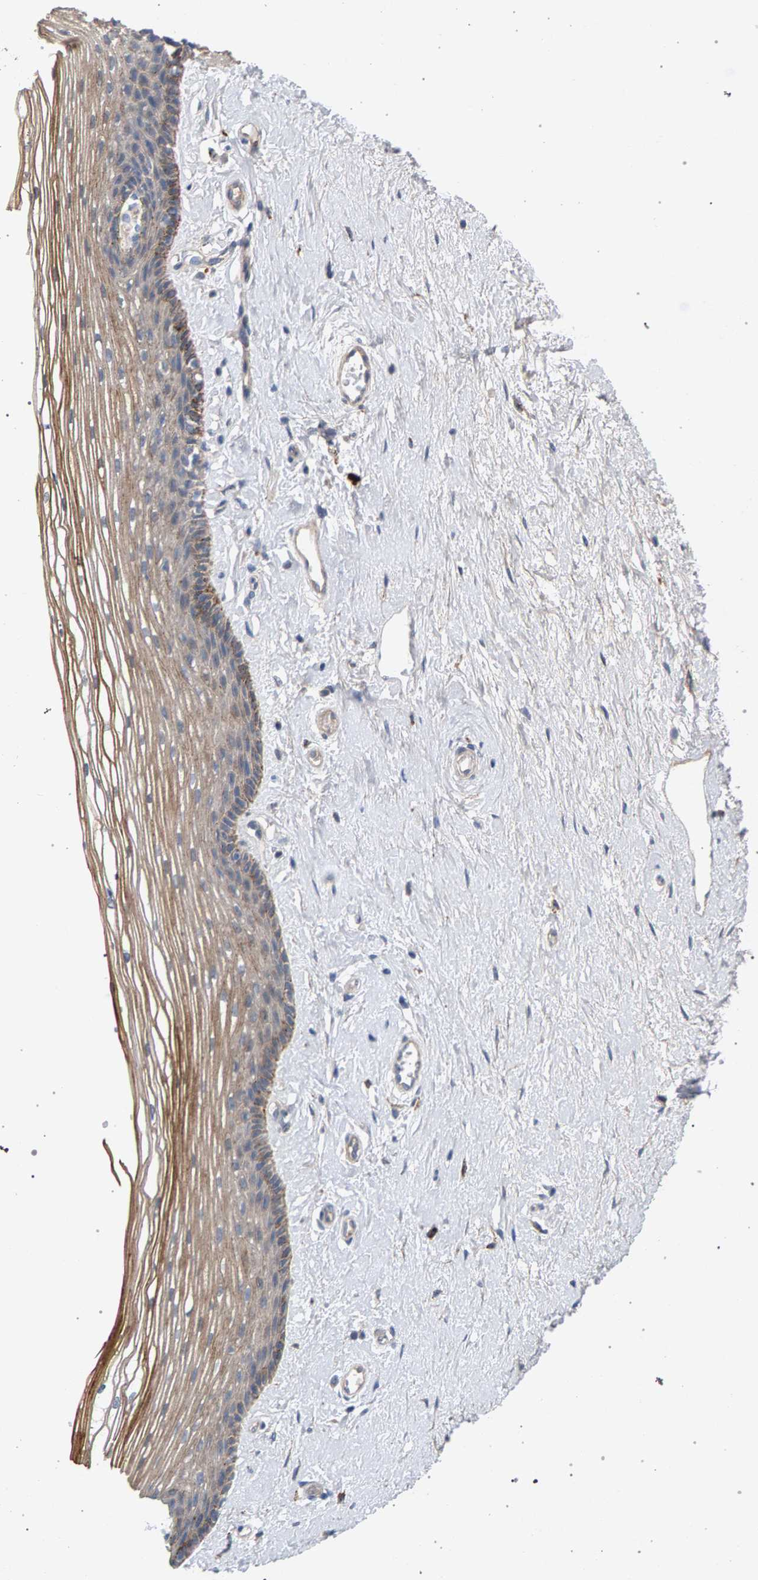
{"staining": {"intensity": "moderate", "quantity": ">75%", "location": "cytoplasmic/membranous"}, "tissue": "vagina", "cell_type": "Squamous epithelial cells", "image_type": "normal", "snomed": [{"axis": "morphology", "description": "Normal tissue, NOS"}, {"axis": "topography", "description": "Vagina"}], "caption": "Immunohistochemistry (IHC) staining of normal vagina, which demonstrates medium levels of moderate cytoplasmic/membranous staining in about >75% of squamous epithelial cells indicating moderate cytoplasmic/membranous protein positivity. The staining was performed using DAB (3,3'-diaminobenzidine) (brown) for protein detection and nuclei were counterstained in hematoxylin (blue).", "gene": "MAMDC2", "patient": {"sex": "female", "age": 46}}